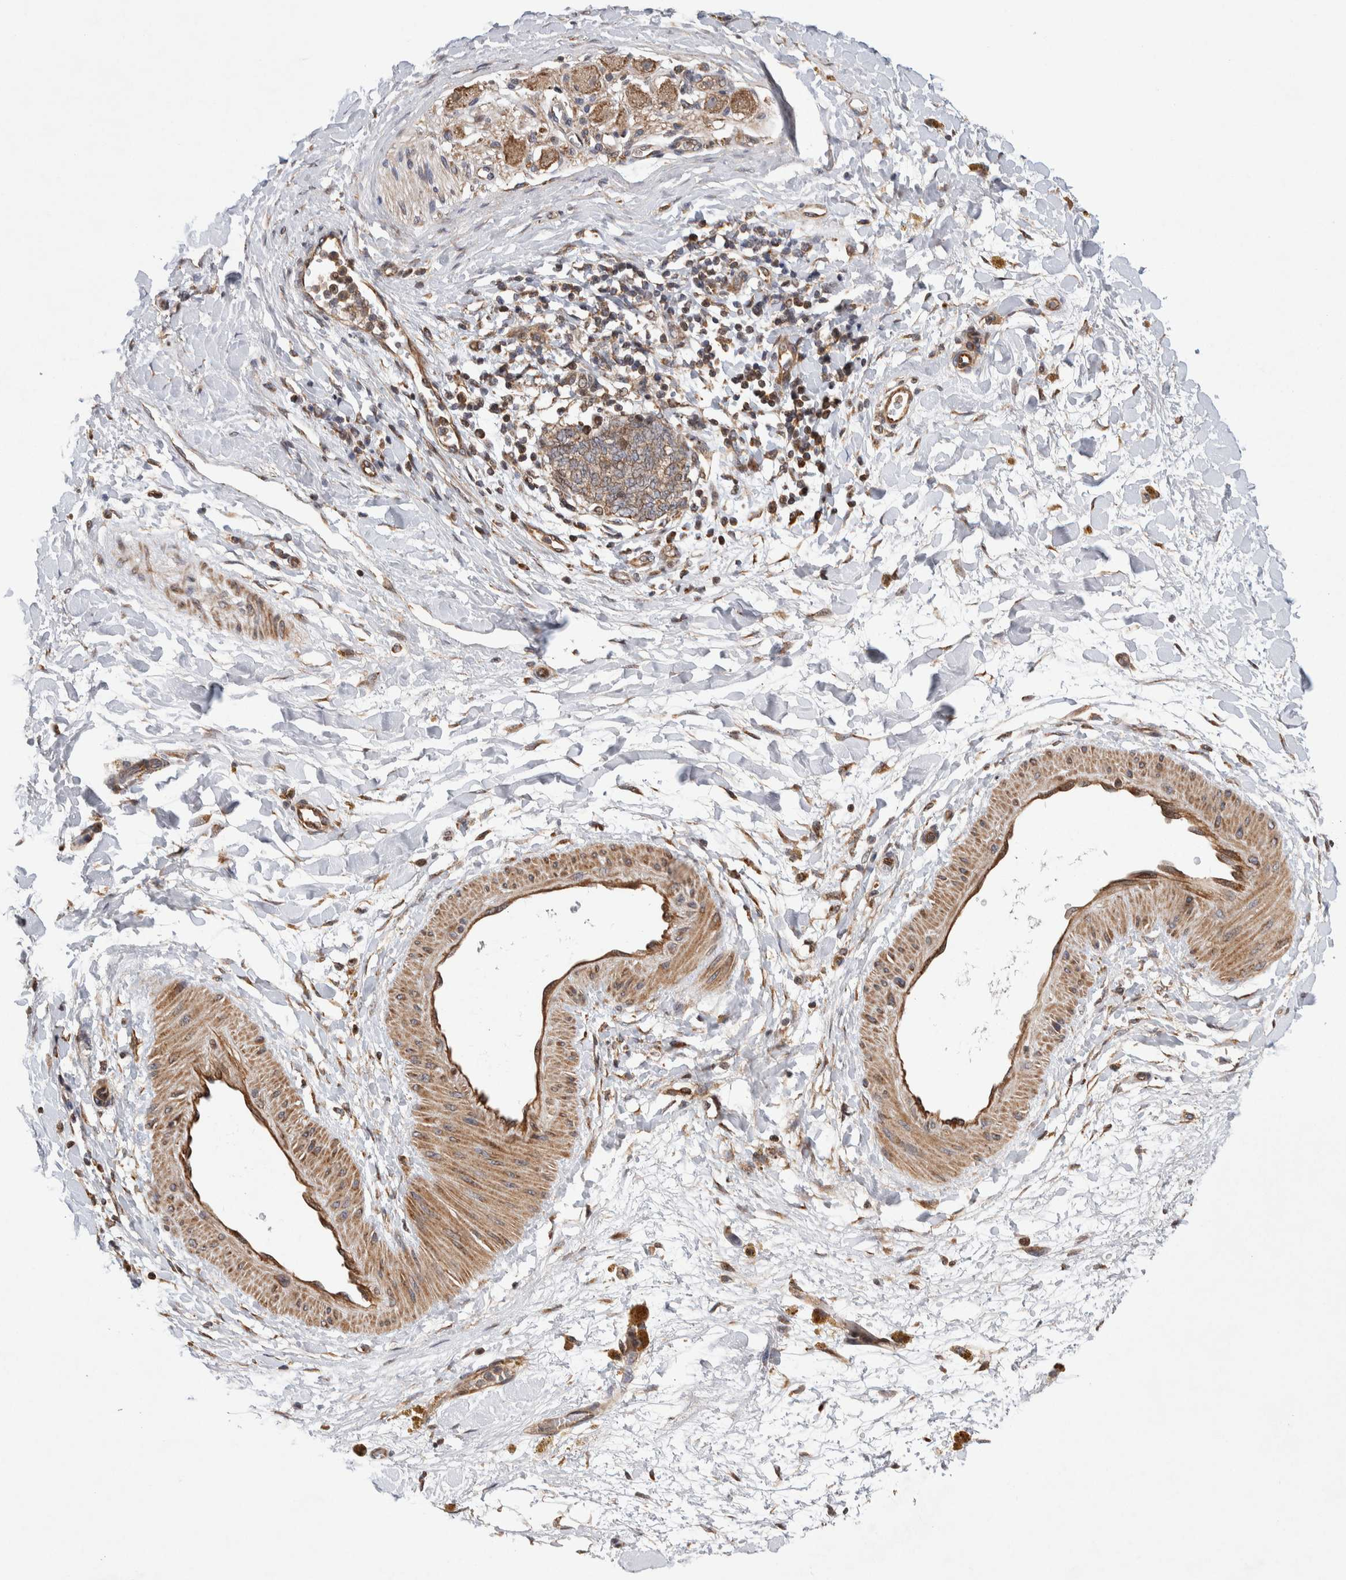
{"staining": {"intensity": "moderate", "quantity": ">75%", "location": "cytoplasmic/membranous"}, "tissue": "soft tissue", "cell_type": "Fibroblasts", "image_type": "normal", "snomed": [{"axis": "morphology", "description": "Normal tissue, NOS"}, {"axis": "topography", "description": "Kidney"}, {"axis": "topography", "description": "Peripheral nerve tissue"}], "caption": "A histopathology image showing moderate cytoplasmic/membranous positivity in approximately >75% of fibroblasts in normal soft tissue, as visualized by brown immunohistochemical staining.", "gene": "LZTS1", "patient": {"sex": "male", "age": 7}}